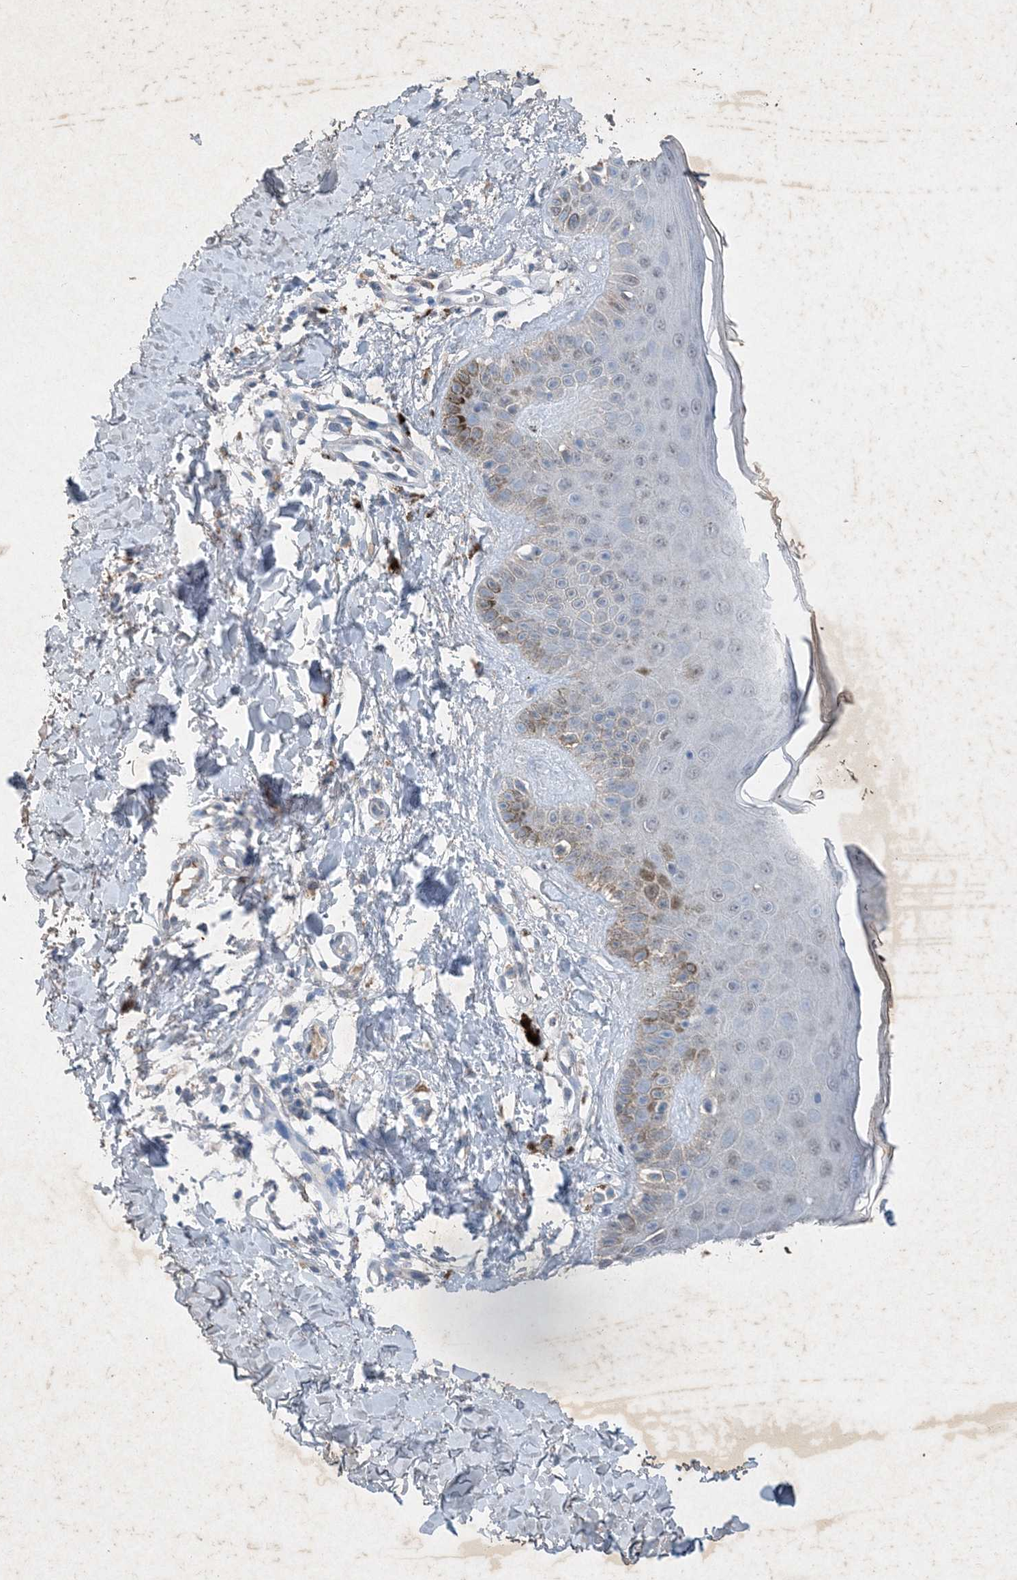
{"staining": {"intensity": "negative", "quantity": "none", "location": "none"}, "tissue": "skin", "cell_type": "Fibroblasts", "image_type": "normal", "snomed": [{"axis": "morphology", "description": "Normal tissue, NOS"}, {"axis": "topography", "description": "Skin"}], "caption": "Protein analysis of normal skin displays no significant staining in fibroblasts. (Brightfield microscopy of DAB (3,3'-diaminobenzidine) IHC at high magnification).", "gene": "FCN3", "patient": {"sex": "male", "age": 52}}